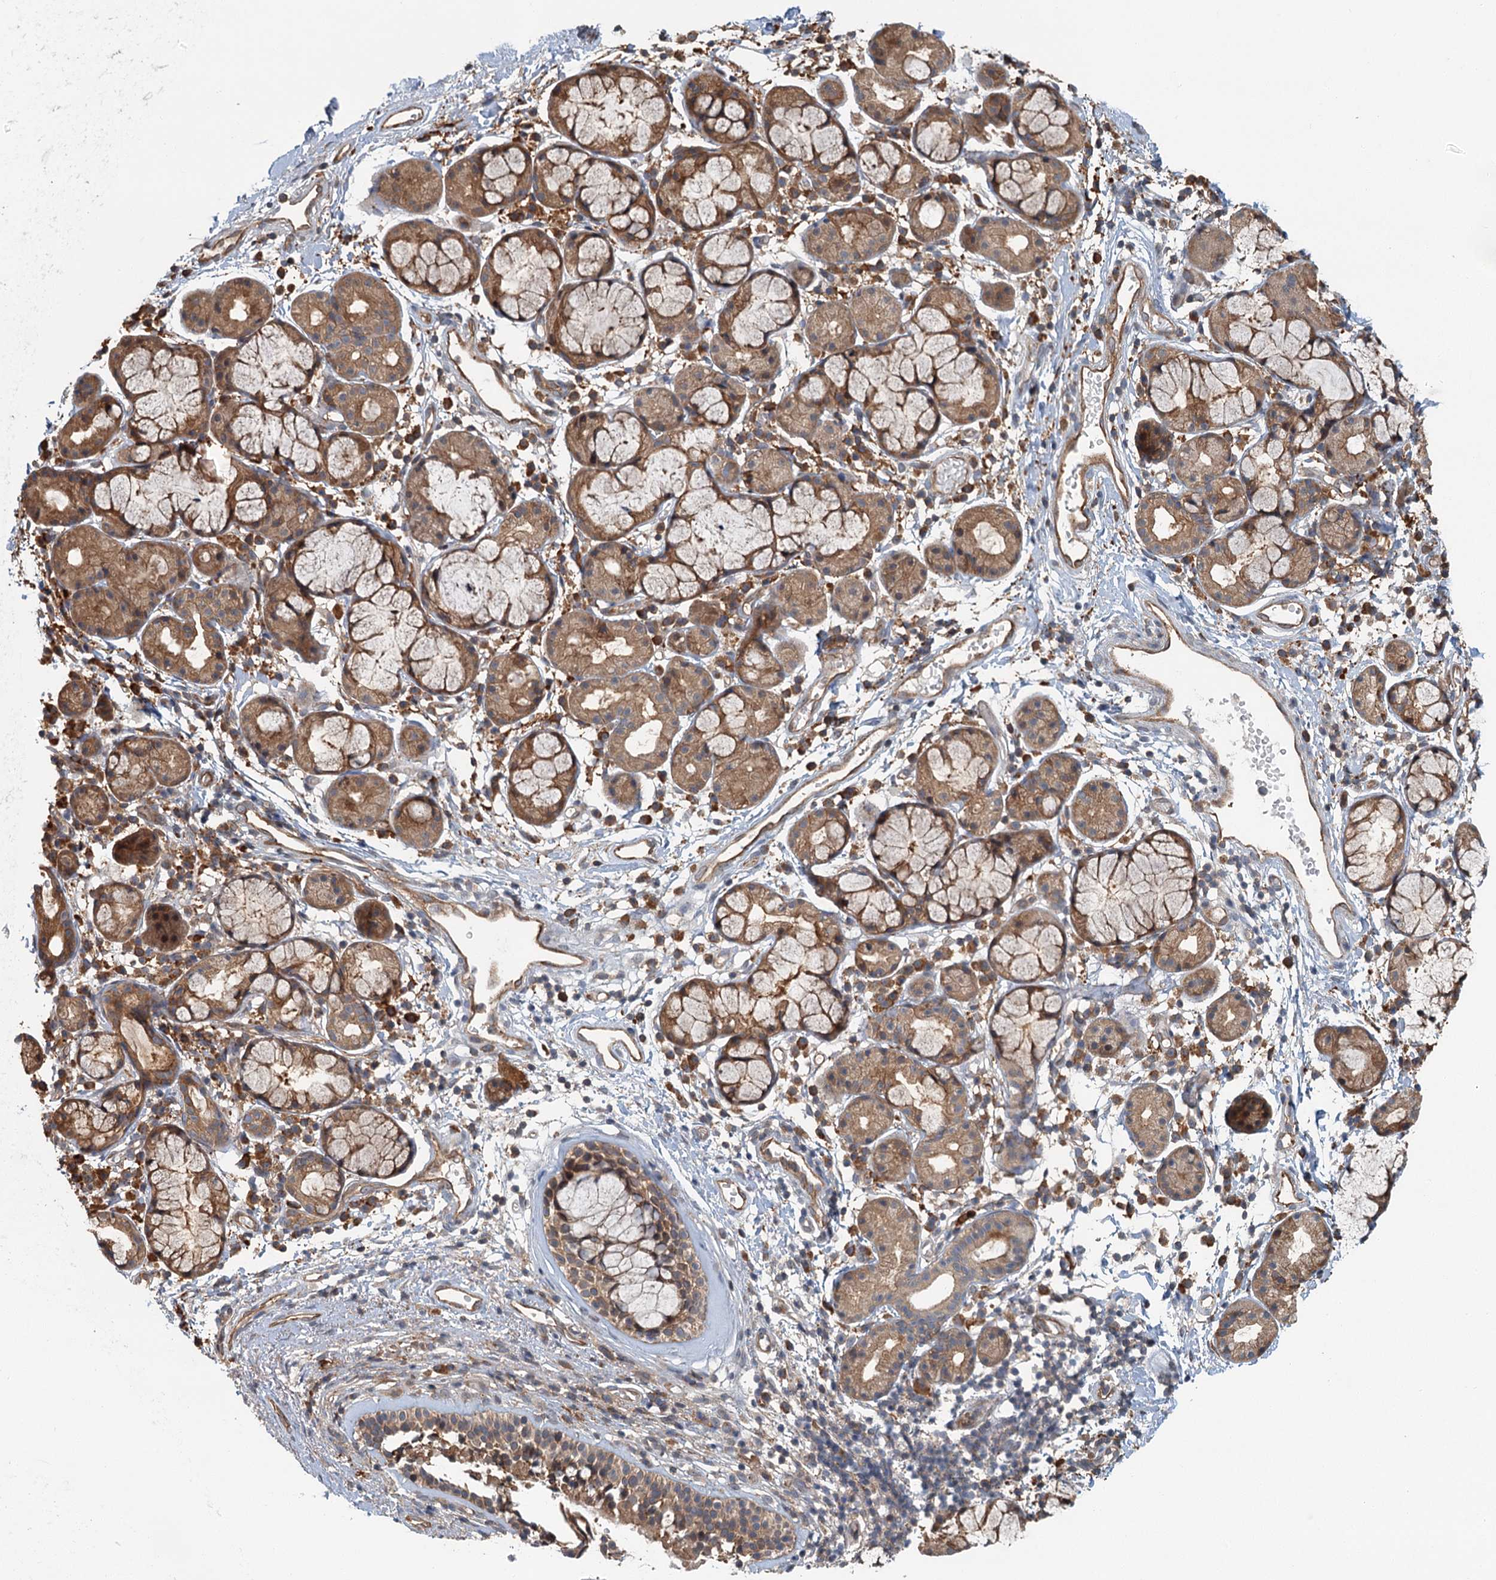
{"staining": {"intensity": "moderate", "quantity": ">75%", "location": "cytoplasmic/membranous"}, "tissue": "nasopharynx", "cell_type": "Respiratory epithelial cells", "image_type": "normal", "snomed": [{"axis": "morphology", "description": "Normal tissue, NOS"}, {"axis": "morphology", "description": "Inflammation, NOS"}, {"axis": "topography", "description": "Nasopharynx"}], "caption": "Approximately >75% of respiratory epithelial cells in benign human nasopharynx show moderate cytoplasmic/membranous protein expression as visualized by brown immunohistochemical staining.", "gene": "ZNF527", "patient": {"sex": "male", "age": 70}}